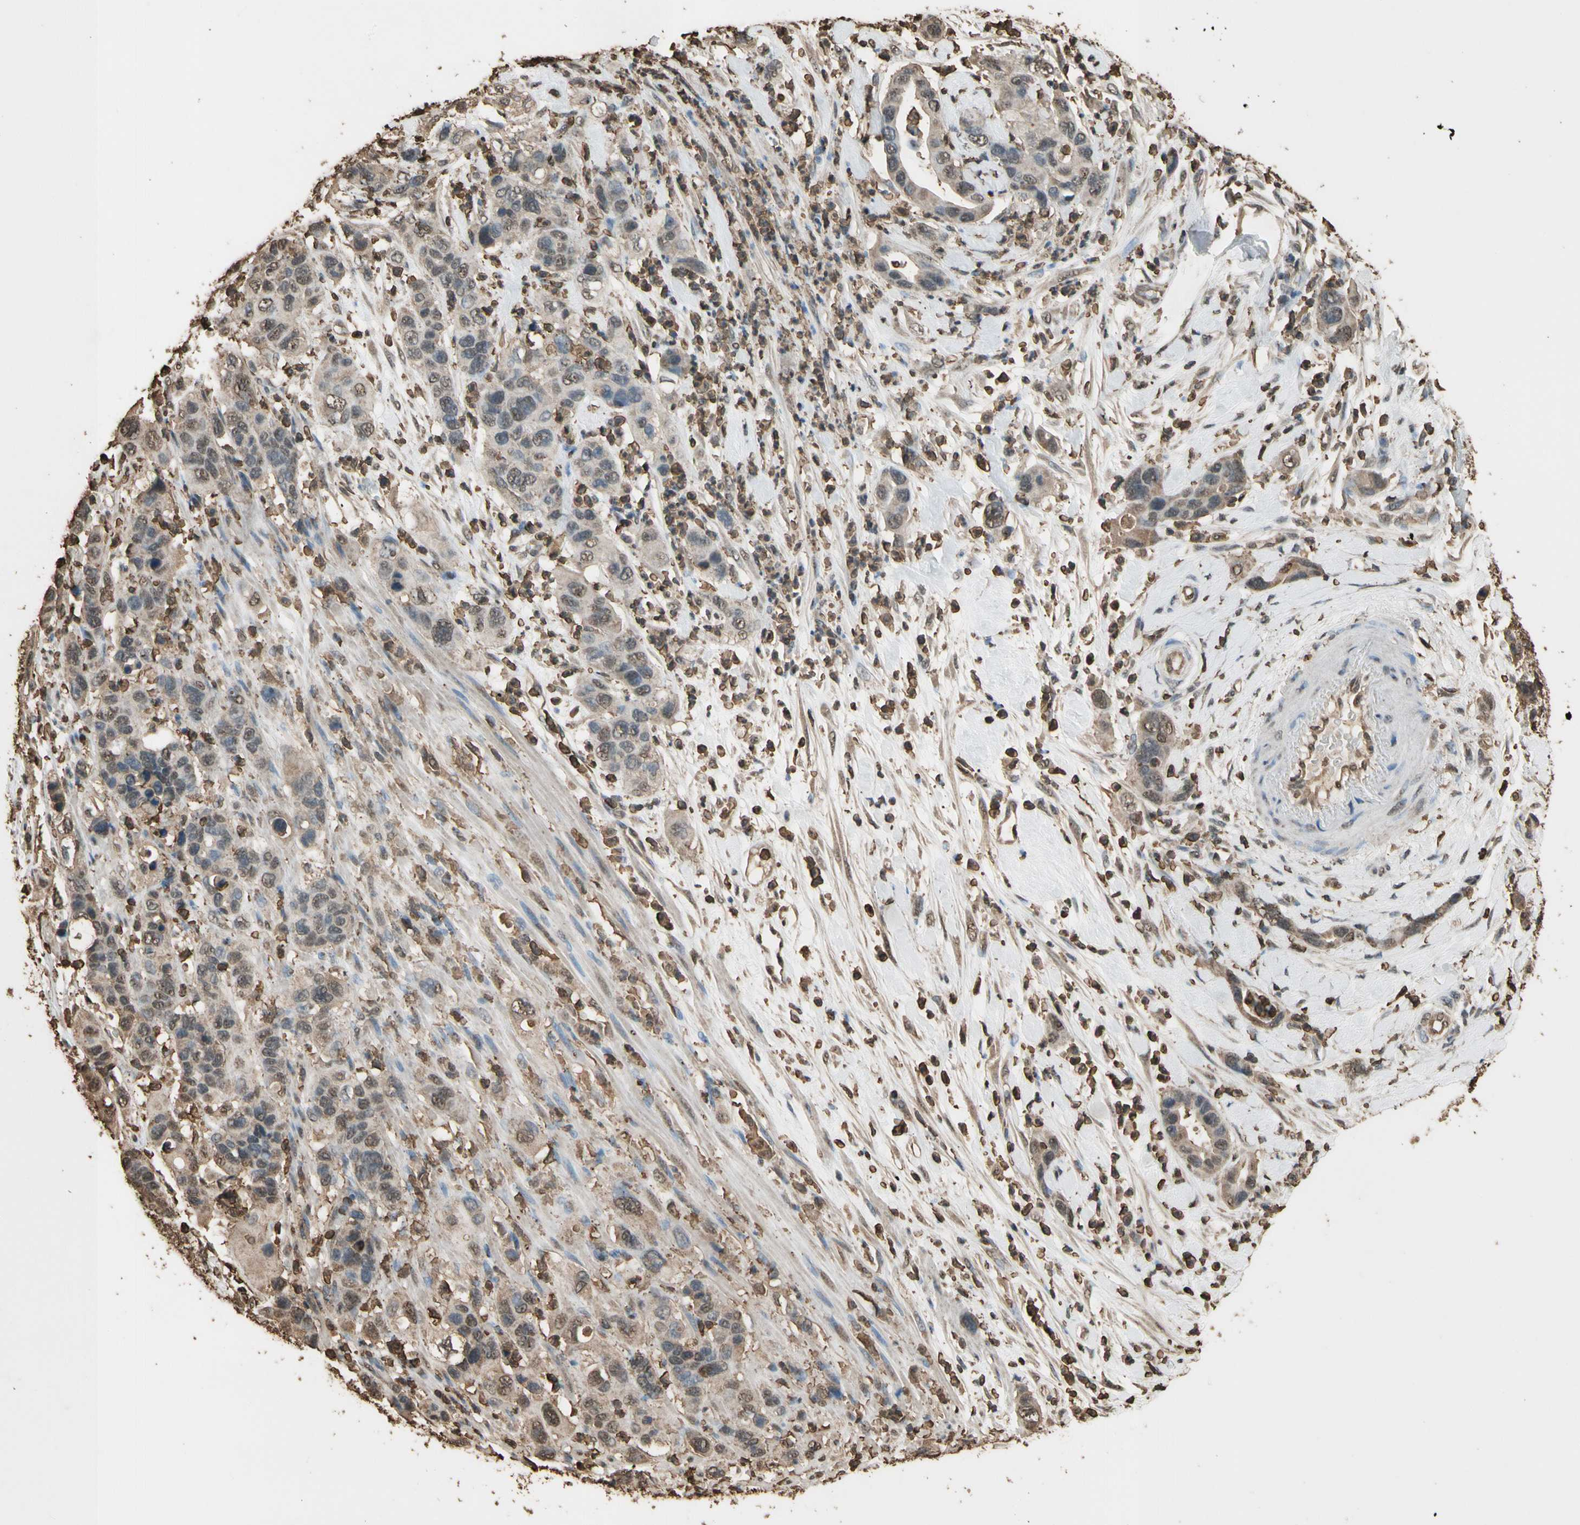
{"staining": {"intensity": "weak", "quantity": "25%-75%", "location": "cytoplasmic/membranous,nuclear"}, "tissue": "pancreatic cancer", "cell_type": "Tumor cells", "image_type": "cancer", "snomed": [{"axis": "morphology", "description": "Adenocarcinoma, NOS"}, {"axis": "topography", "description": "Pancreas"}], "caption": "IHC of adenocarcinoma (pancreatic) displays low levels of weak cytoplasmic/membranous and nuclear positivity in approximately 25%-75% of tumor cells. The protein is stained brown, and the nuclei are stained in blue (DAB (3,3'-diaminobenzidine) IHC with brightfield microscopy, high magnification).", "gene": "TNFSF13B", "patient": {"sex": "female", "age": 71}}